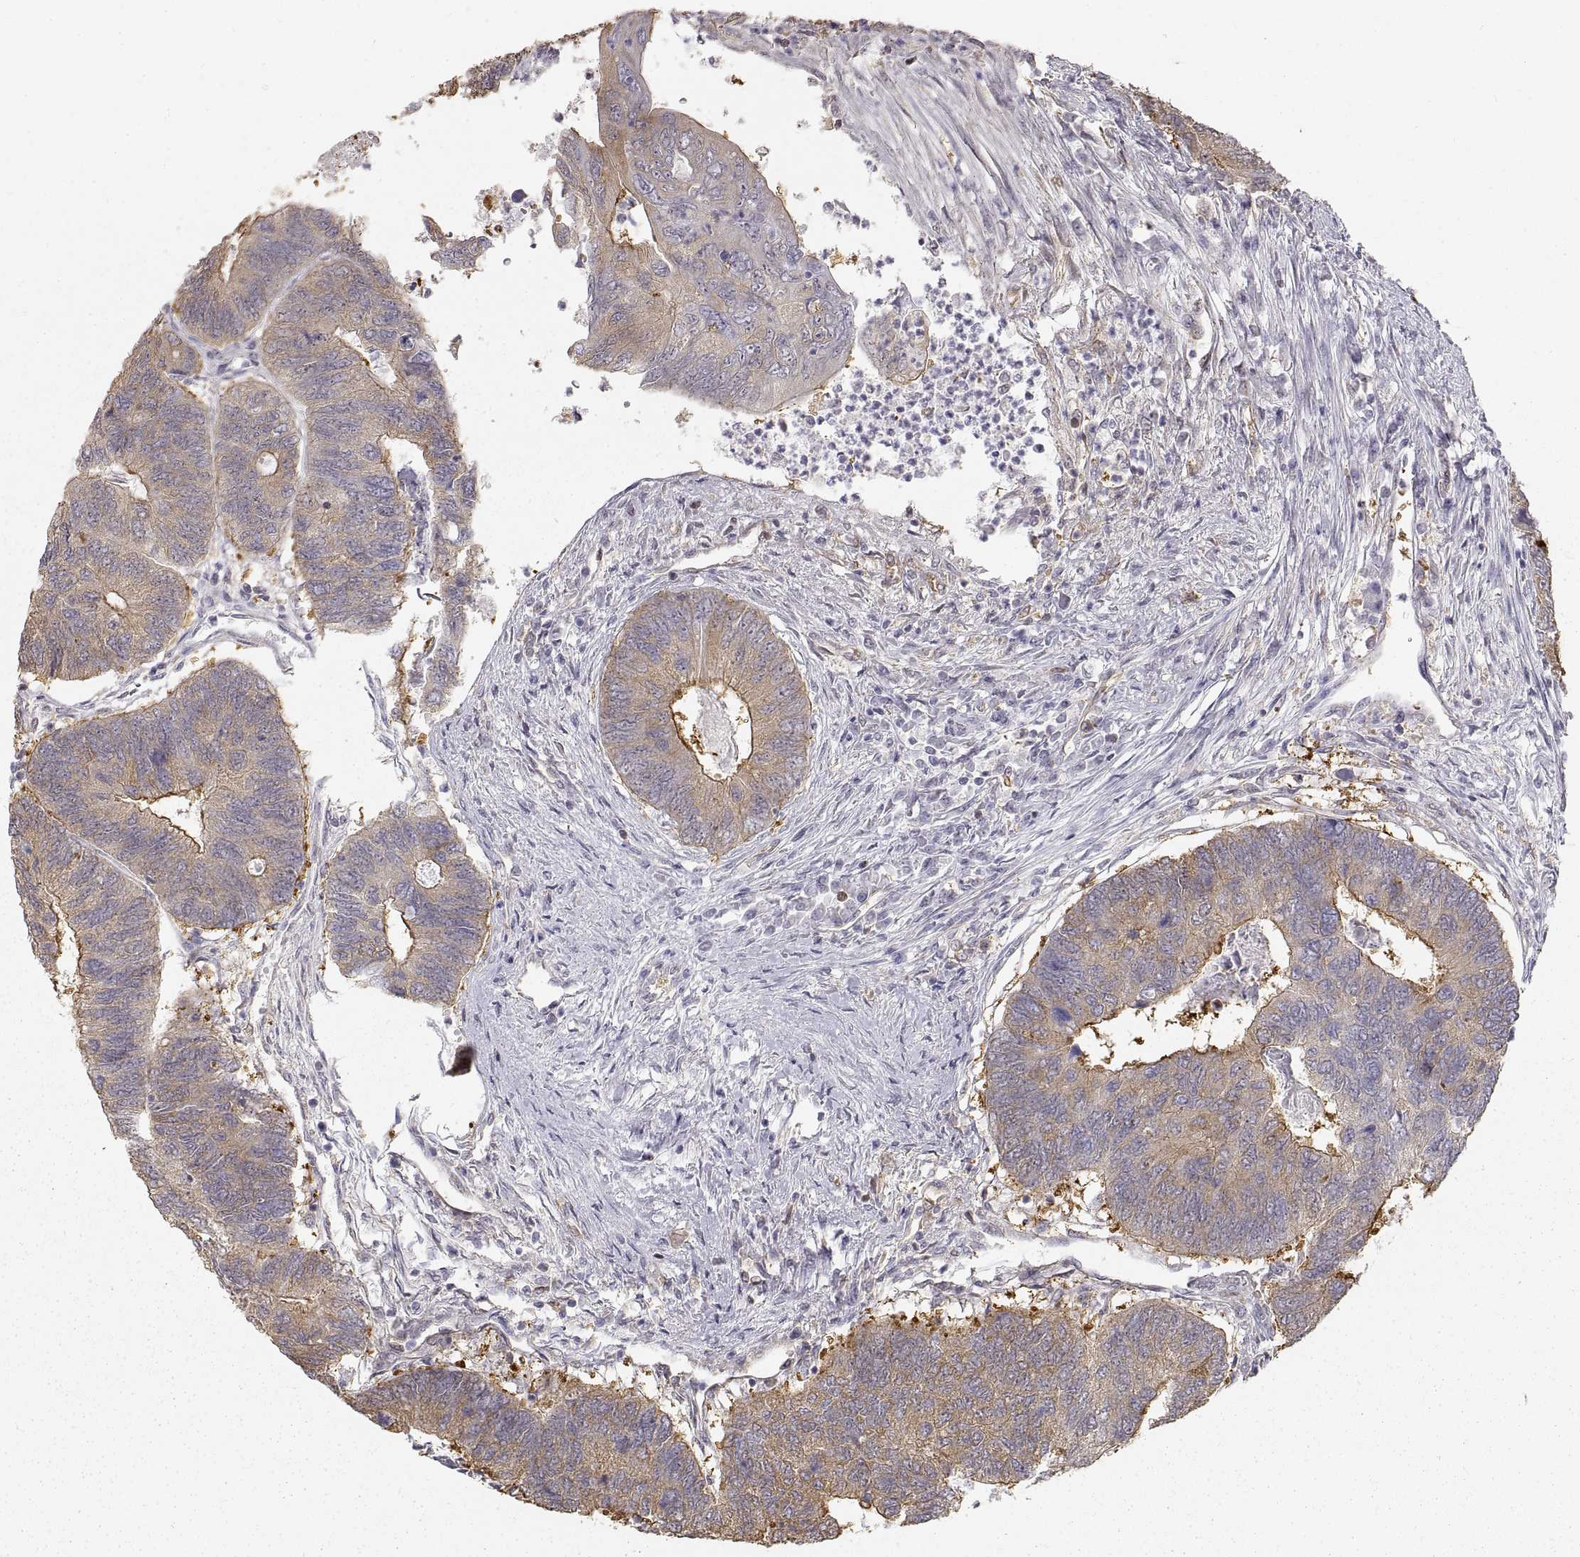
{"staining": {"intensity": "weak", "quantity": ">75%", "location": "cytoplasmic/membranous"}, "tissue": "colorectal cancer", "cell_type": "Tumor cells", "image_type": "cancer", "snomed": [{"axis": "morphology", "description": "Adenocarcinoma, NOS"}, {"axis": "topography", "description": "Colon"}], "caption": "Immunohistochemical staining of human colorectal cancer (adenocarcinoma) displays weak cytoplasmic/membranous protein positivity in approximately >75% of tumor cells.", "gene": "HSP90AB1", "patient": {"sex": "female", "age": 67}}